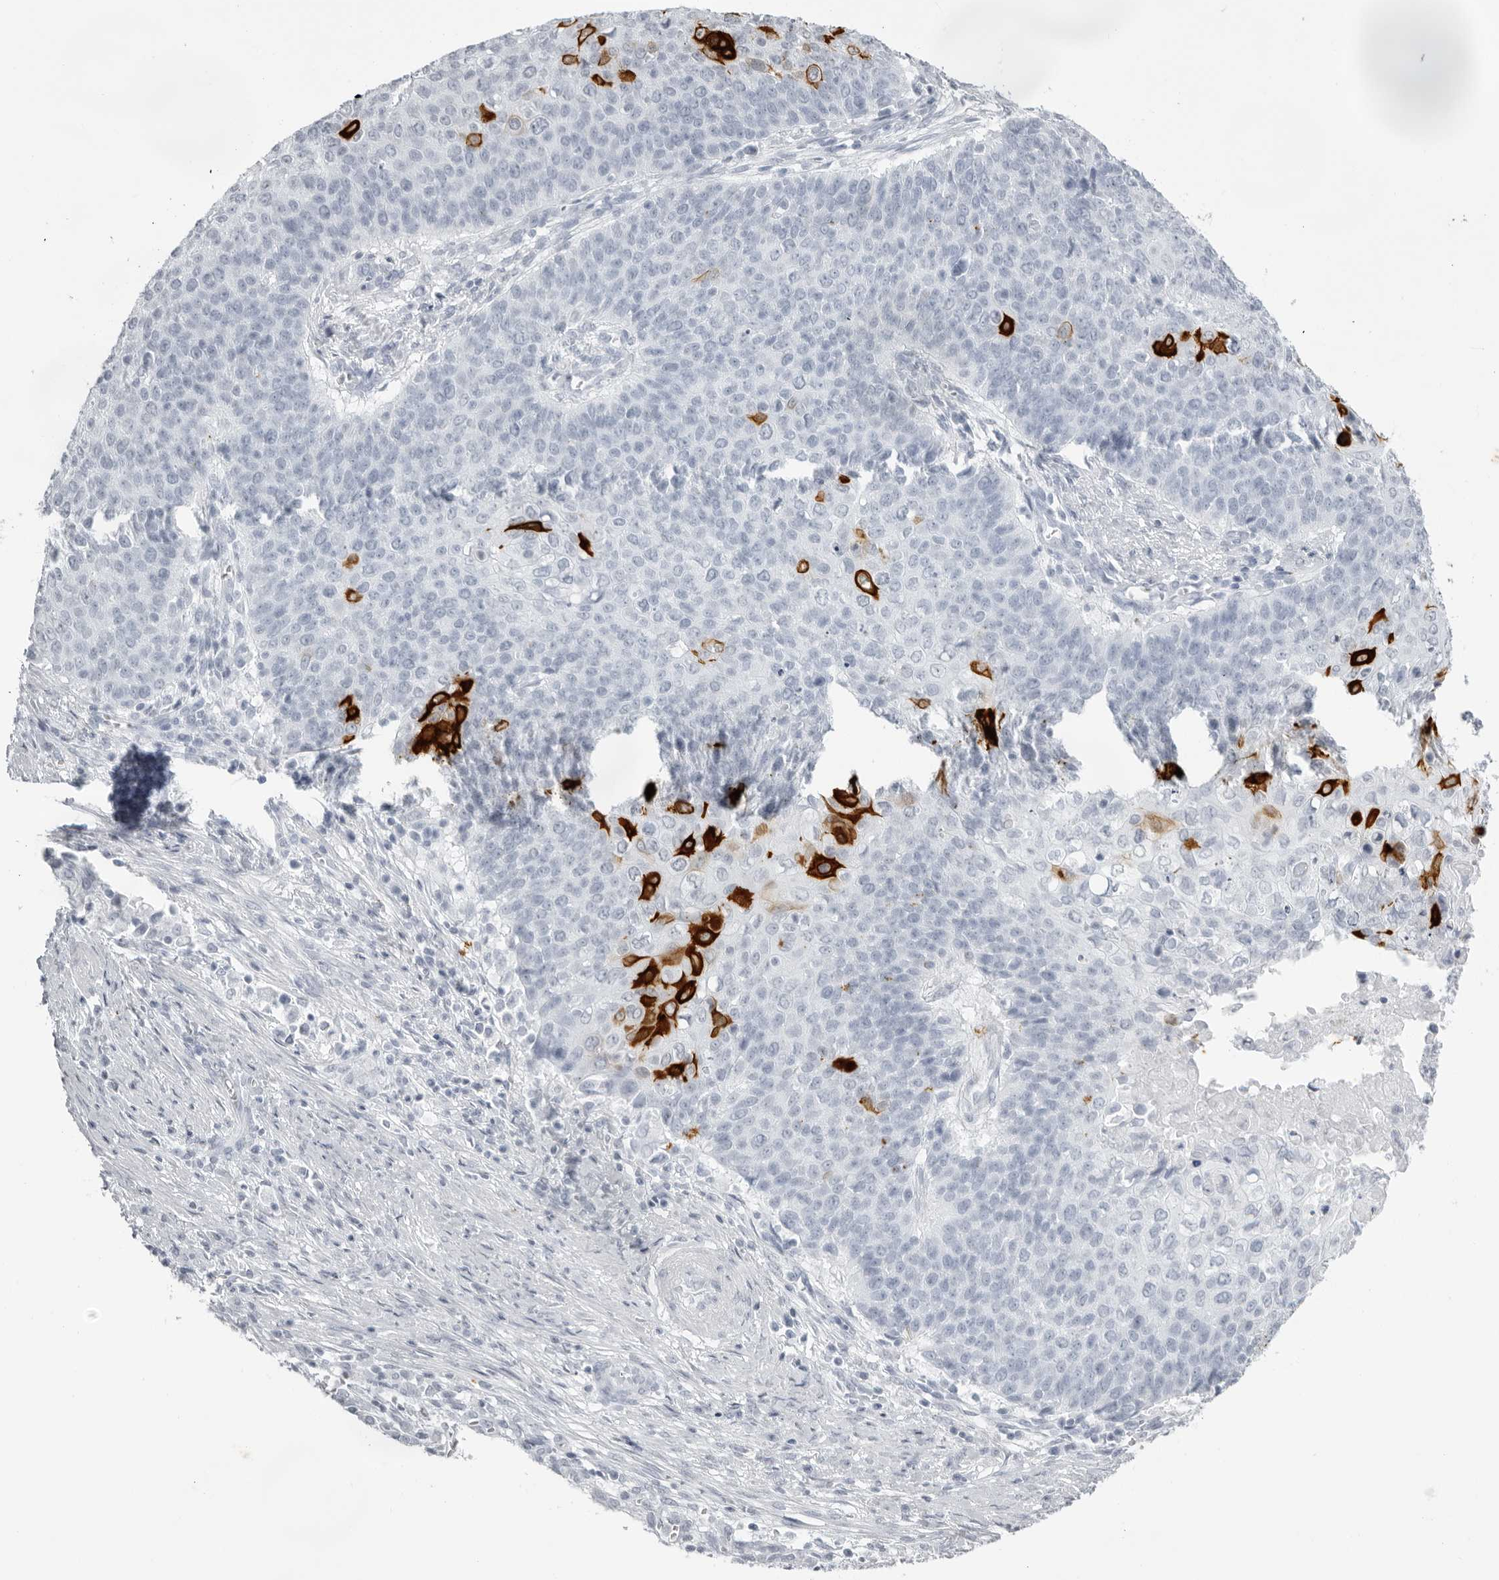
{"staining": {"intensity": "strong", "quantity": "<25%", "location": "cytoplasmic/membranous"}, "tissue": "cervical cancer", "cell_type": "Tumor cells", "image_type": "cancer", "snomed": [{"axis": "morphology", "description": "Squamous cell carcinoma, NOS"}, {"axis": "topography", "description": "Cervix"}], "caption": "An immunohistochemistry (IHC) photomicrograph of neoplastic tissue is shown. Protein staining in brown highlights strong cytoplasmic/membranous positivity in cervical cancer within tumor cells.", "gene": "KLK9", "patient": {"sex": "female", "age": 39}}